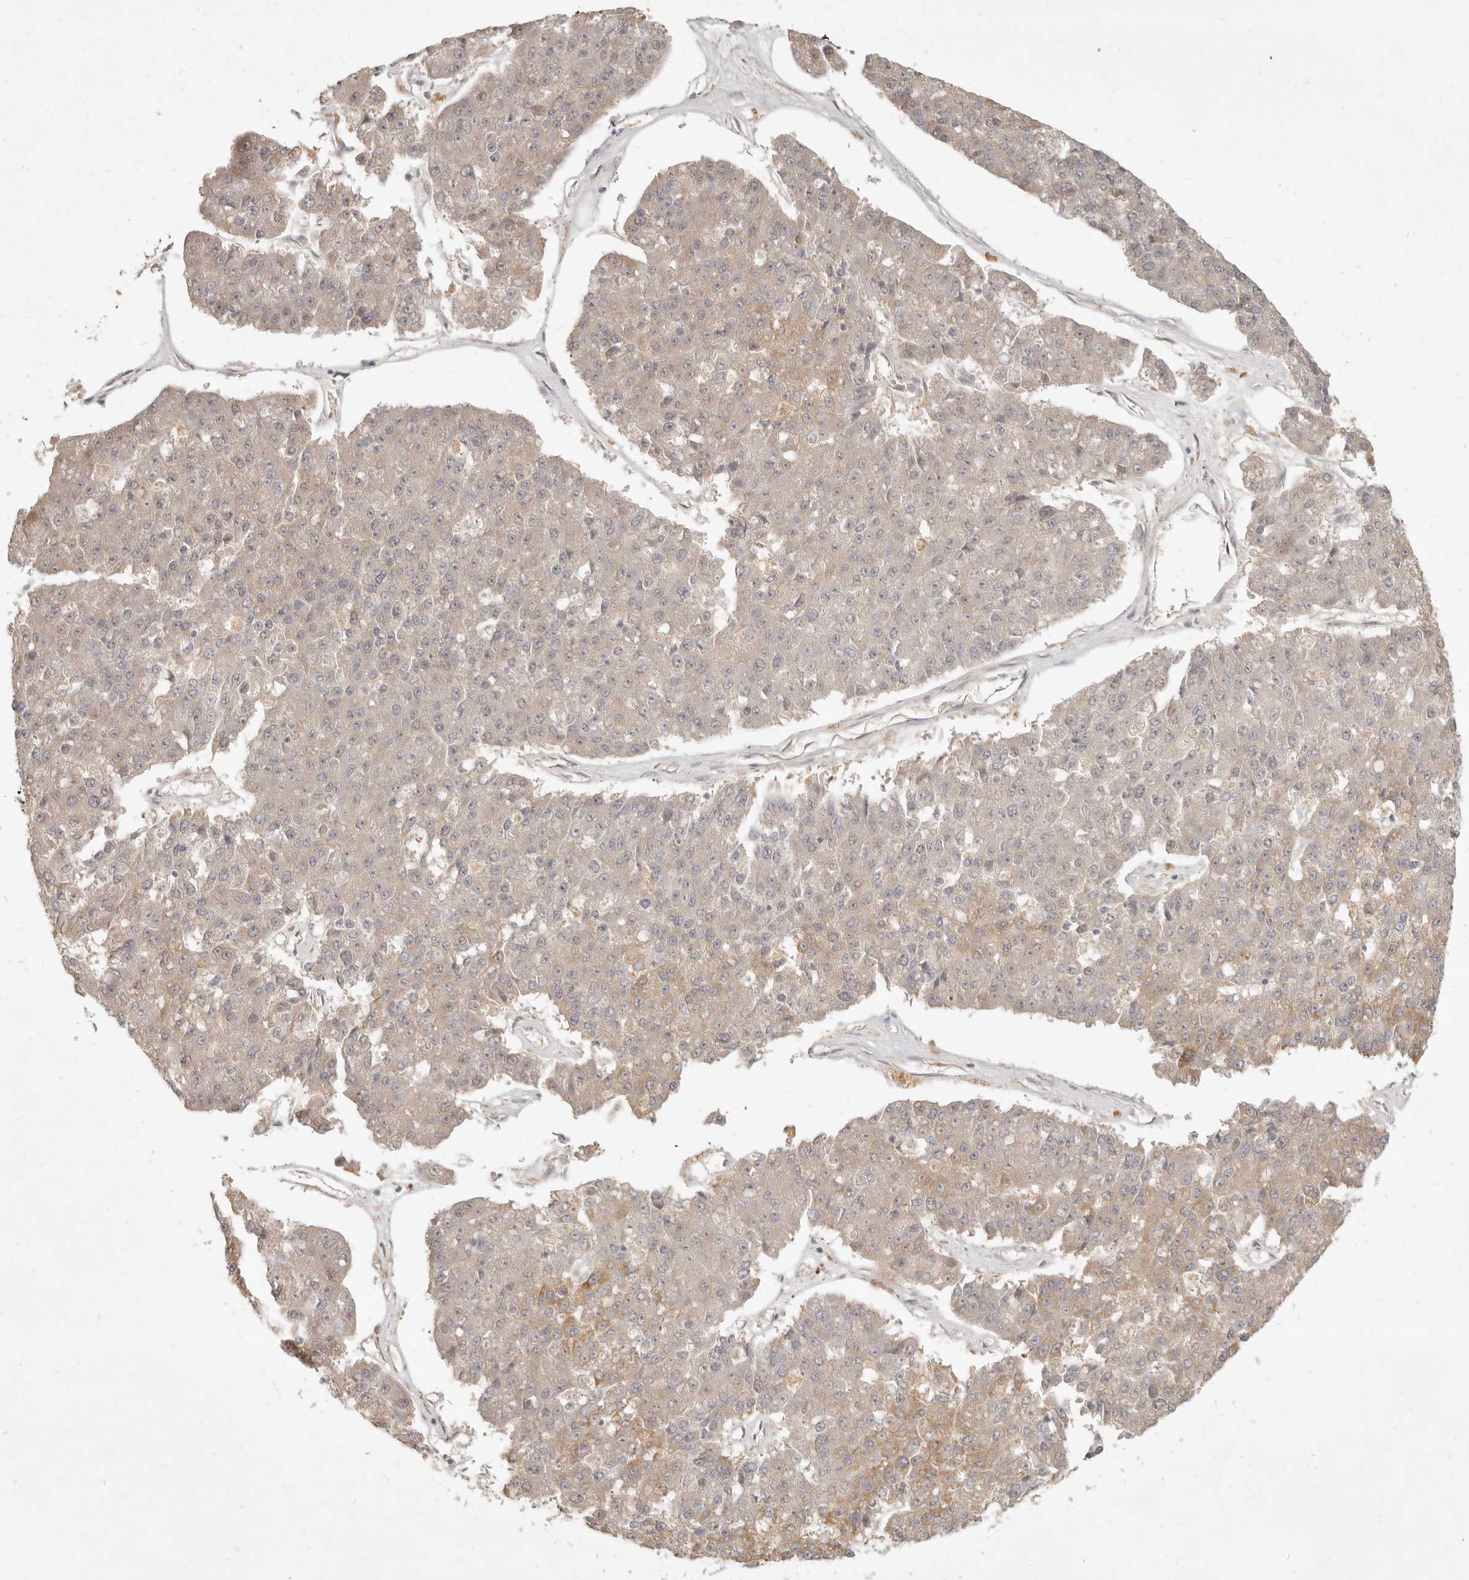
{"staining": {"intensity": "weak", "quantity": ">75%", "location": "cytoplasmic/membranous"}, "tissue": "pancreatic cancer", "cell_type": "Tumor cells", "image_type": "cancer", "snomed": [{"axis": "morphology", "description": "Adenocarcinoma, NOS"}, {"axis": "topography", "description": "Pancreas"}], "caption": "Pancreatic cancer (adenocarcinoma) stained with immunohistochemistry (IHC) demonstrates weak cytoplasmic/membranous positivity in approximately >75% of tumor cells.", "gene": "UBXN11", "patient": {"sex": "male", "age": 50}}